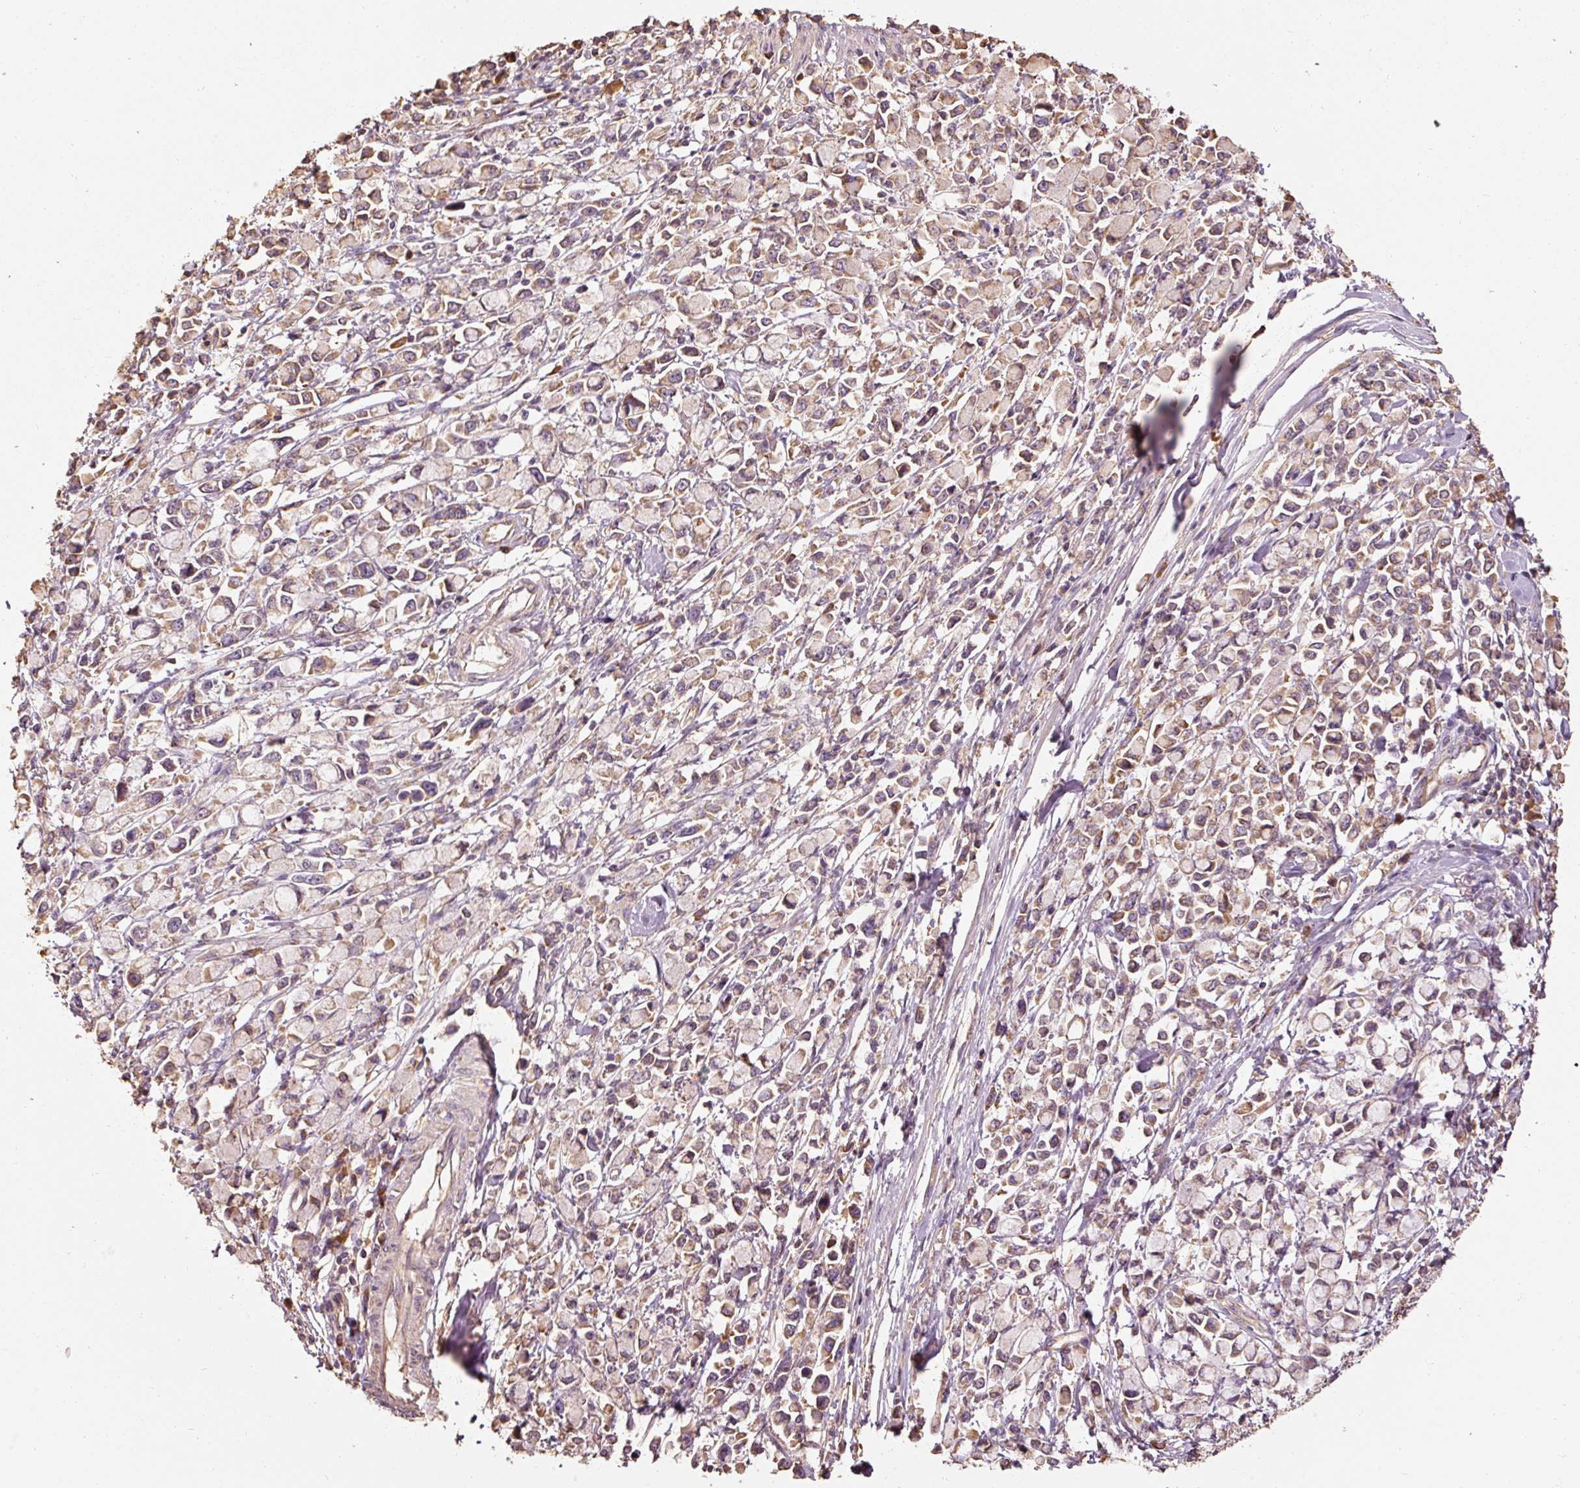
{"staining": {"intensity": "moderate", "quantity": ">75%", "location": "cytoplasmic/membranous"}, "tissue": "stomach cancer", "cell_type": "Tumor cells", "image_type": "cancer", "snomed": [{"axis": "morphology", "description": "Adenocarcinoma, NOS"}, {"axis": "topography", "description": "Stomach"}], "caption": "Immunohistochemical staining of human stomach adenocarcinoma demonstrates medium levels of moderate cytoplasmic/membranous expression in approximately >75% of tumor cells.", "gene": "EFHC1", "patient": {"sex": "female", "age": 81}}